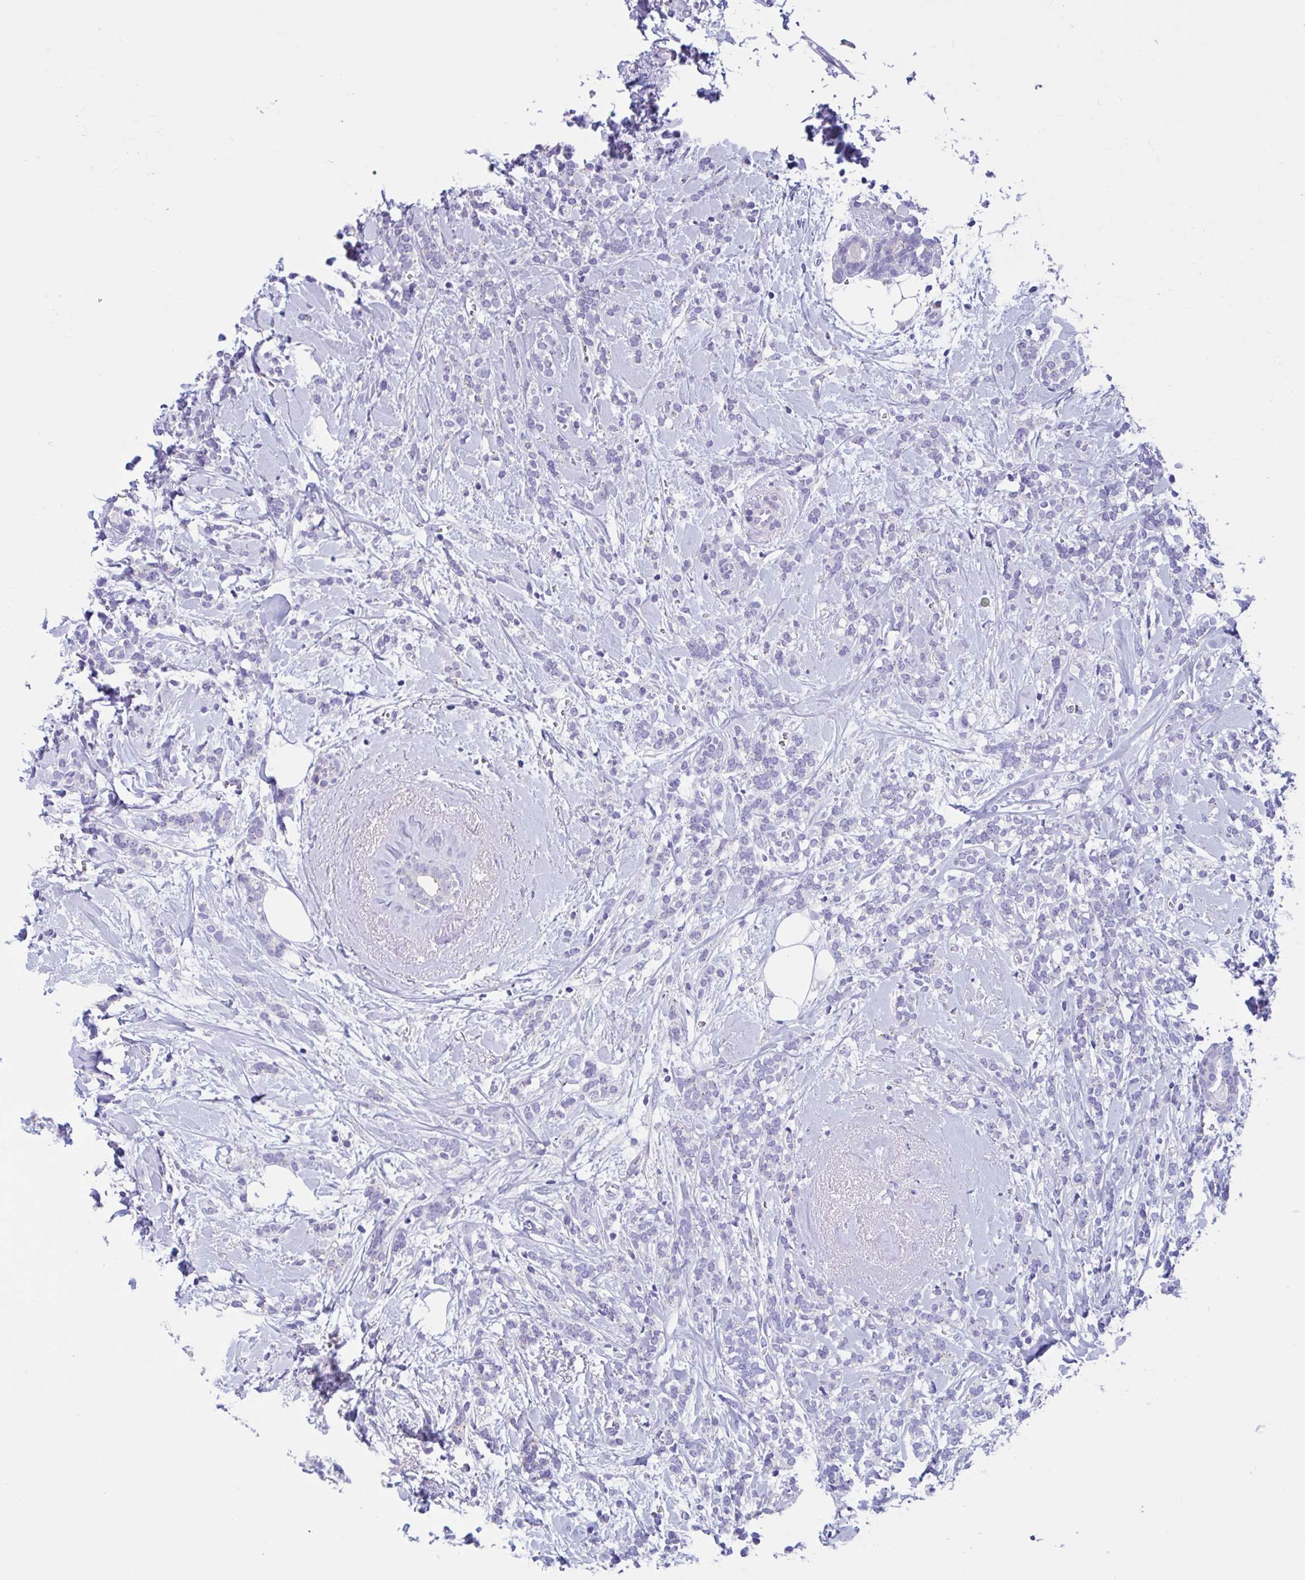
{"staining": {"intensity": "negative", "quantity": "none", "location": "none"}, "tissue": "breast cancer", "cell_type": "Tumor cells", "image_type": "cancer", "snomed": [{"axis": "morphology", "description": "Lobular carcinoma"}, {"axis": "topography", "description": "Breast"}], "caption": "Immunohistochemistry of breast cancer (lobular carcinoma) shows no staining in tumor cells. (DAB immunohistochemistry visualized using brightfield microscopy, high magnification).", "gene": "RNASE3", "patient": {"sex": "female", "age": 59}}